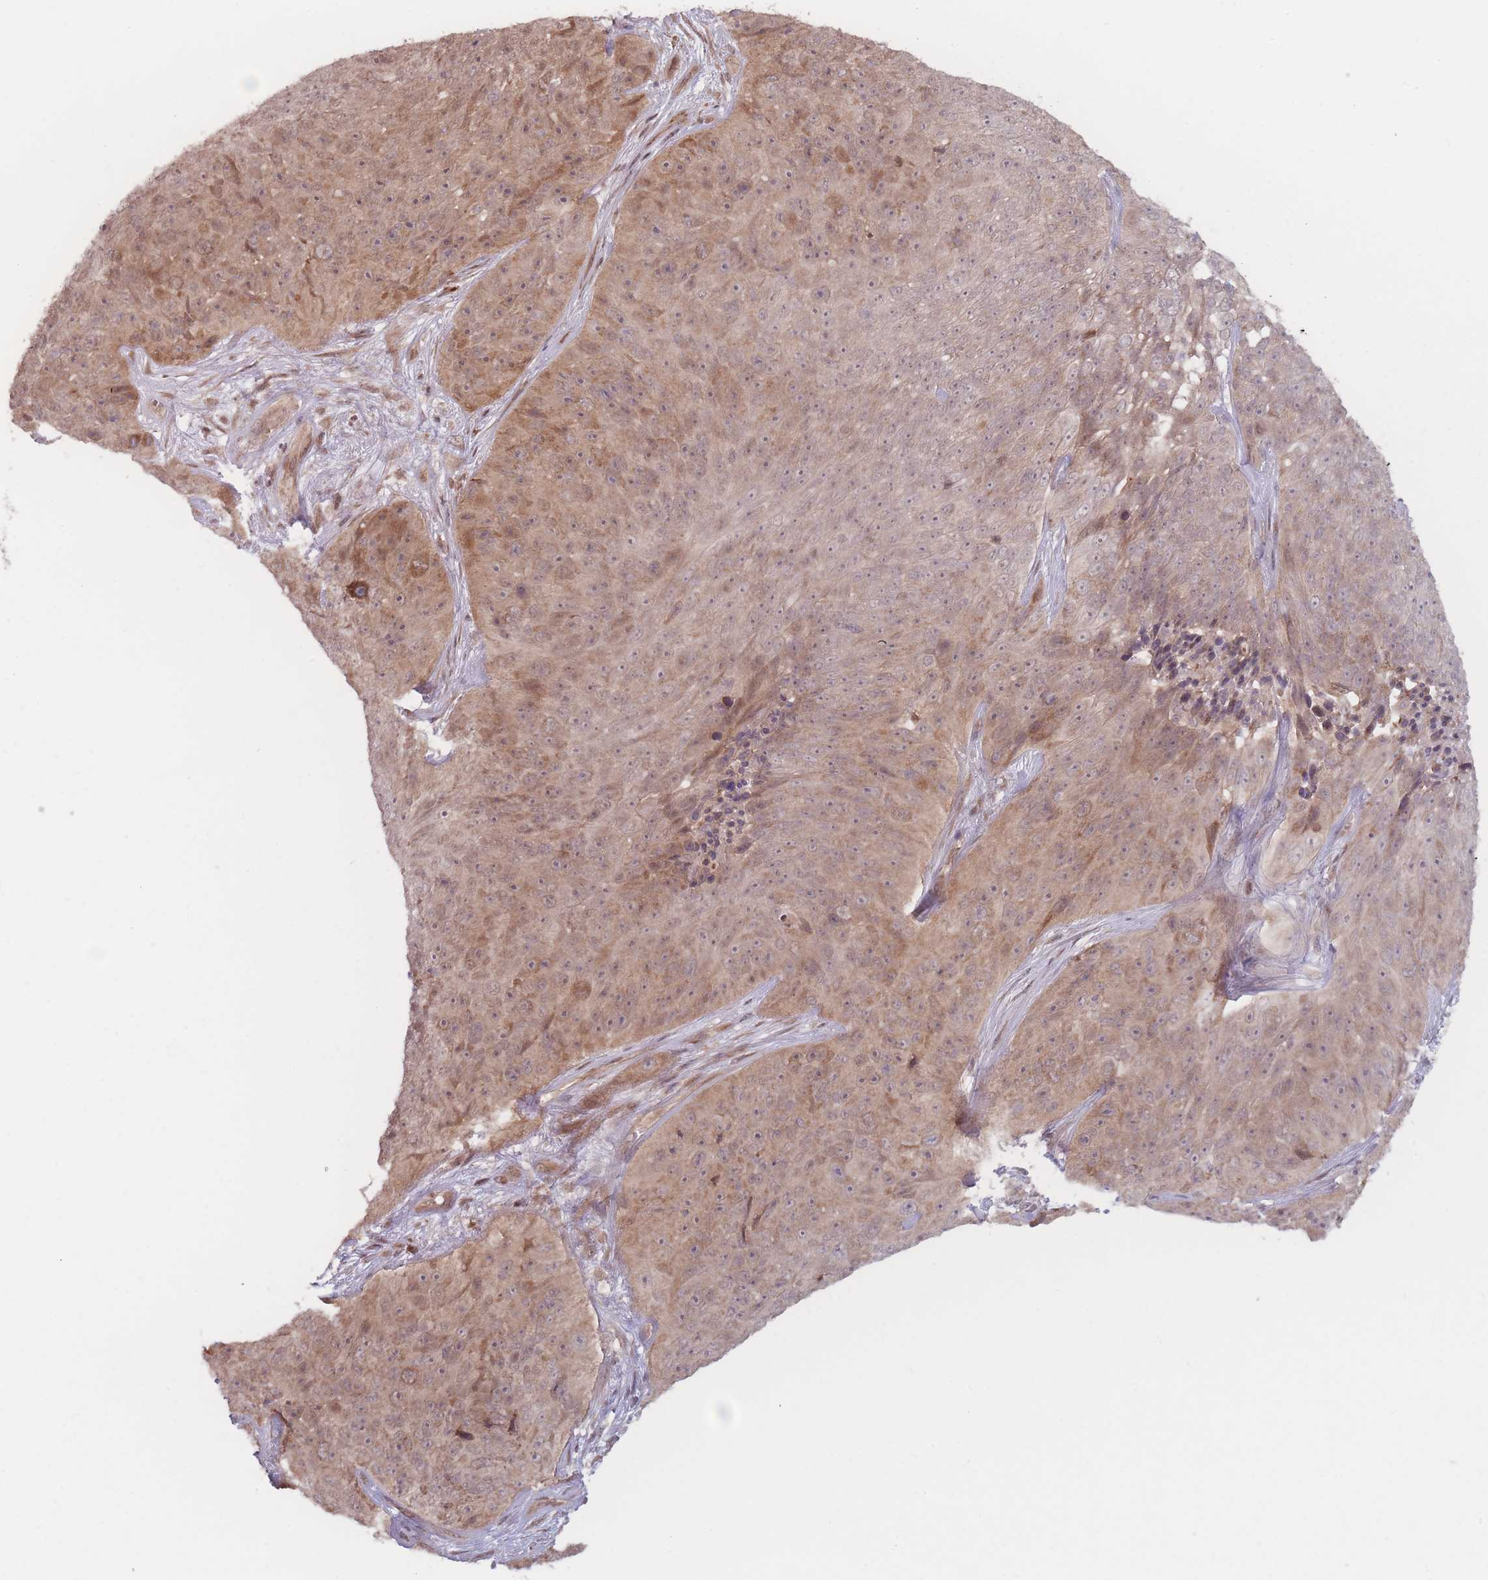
{"staining": {"intensity": "moderate", "quantity": ">75%", "location": "cytoplasmic/membranous,nuclear"}, "tissue": "skin cancer", "cell_type": "Tumor cells", "image_type": "cancer", "snomed": [{"axis": "morphology", "description": "Squamous cell carcinoma, NOS"}, {"axis": "topography", "description": "Skin"}], "caption": "A brown stain highlights moderate cytoplasmic/membranous and nuclear expression of a protein in squamous cell carcinoma (skin) tumor cells.", "gene": "RPS18", "patient": {"sex": "female", "age": 87}}